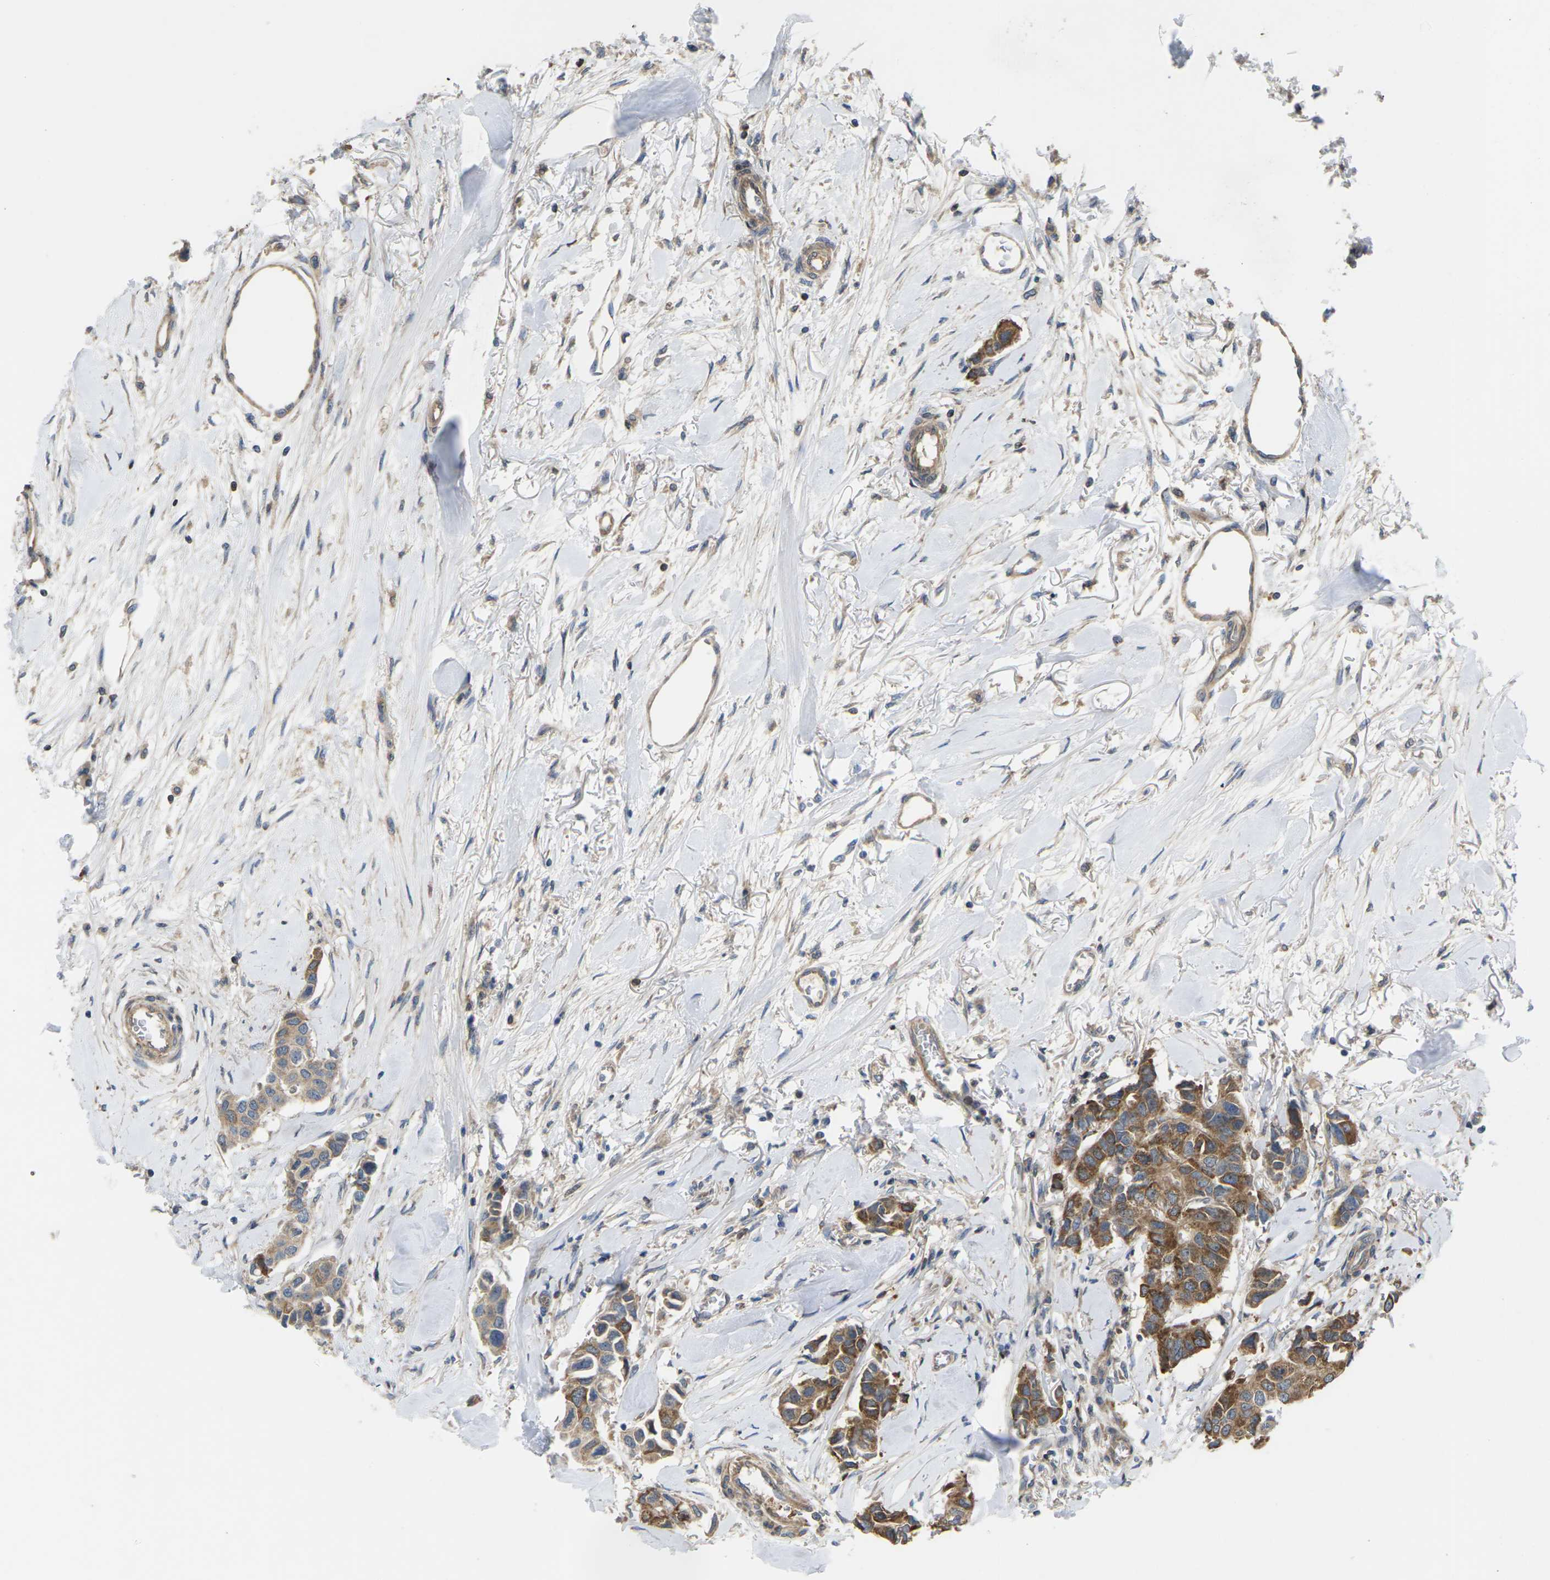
{"staining": {"intensity": "moderate", "quantity": ">75%", "location": "cytoplasmic/membranous"}, "tissue": "breast cancer", "cell_type": "Tumor cells", "image_type": "cancer", "snomed": [{"axis": "morphology", "description": "Duct carcinoma"}, {"axis": "topography", "description": "Breast"}], "caption": "This histopathology image exhibits IHC staining of breast cancer (intraductal carcinoma), with medium moderate cytoplasmic/membranous positivity in about >75% of tumor cells.", "gene": "TIAM1", "patient": {"sex": "female", "age": 80}}